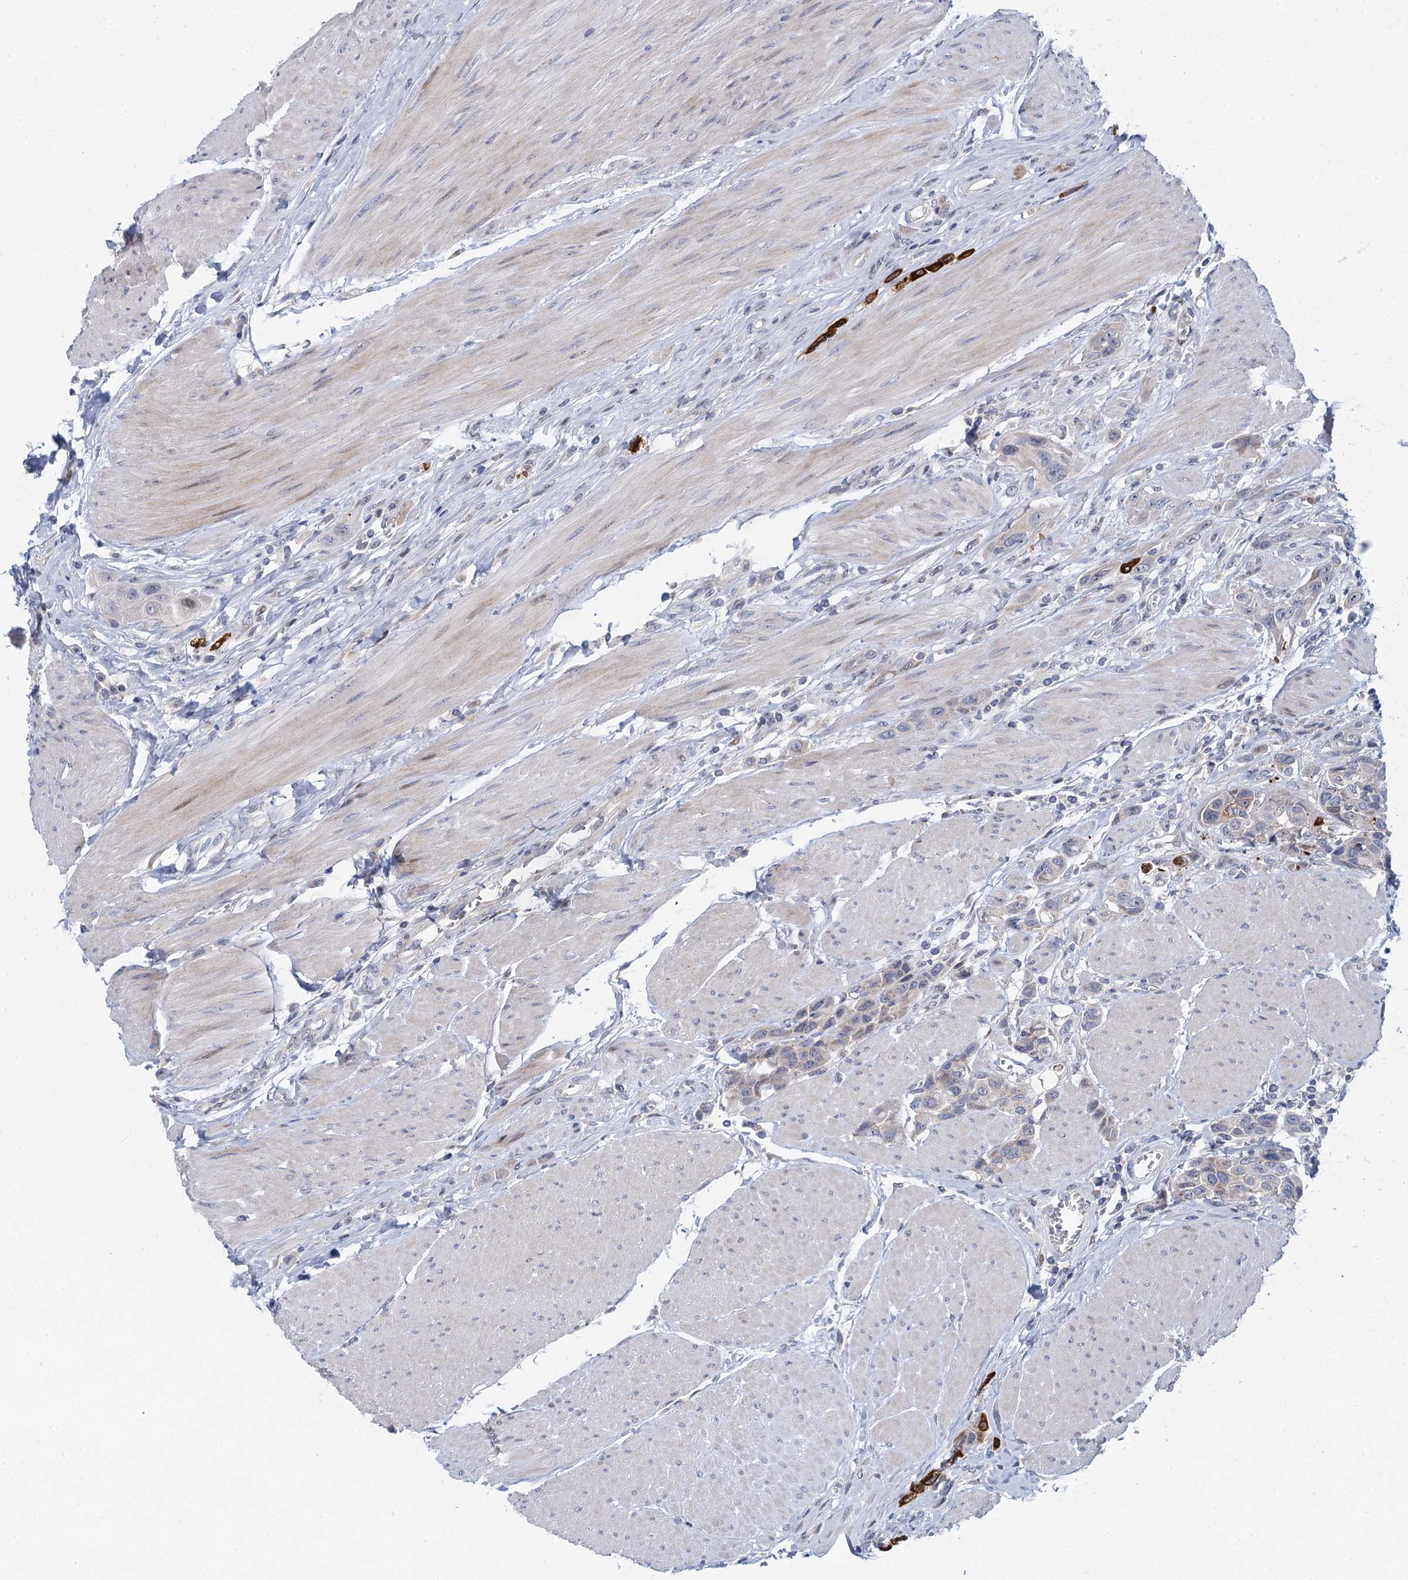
{"staining": {"intensity": "negative", "quantity": "none", "location": "none"}, "tissue": "urothelial cancer", "cell_type": "Tumor cells", "image_type": "cancer", "snomed": [{"axis": "morphology", "description": "Urothelial carcinoma, High grade"}, {"axis": "topography", "description": "Urinary bladder"}], "caption": "This is an IHC photomicrograph of human urothelial carcinoma (high-grade). There is no positivity in tumor cells.", "gene": "QPCTL", "patient": {"sex": "male", "age": 50}}